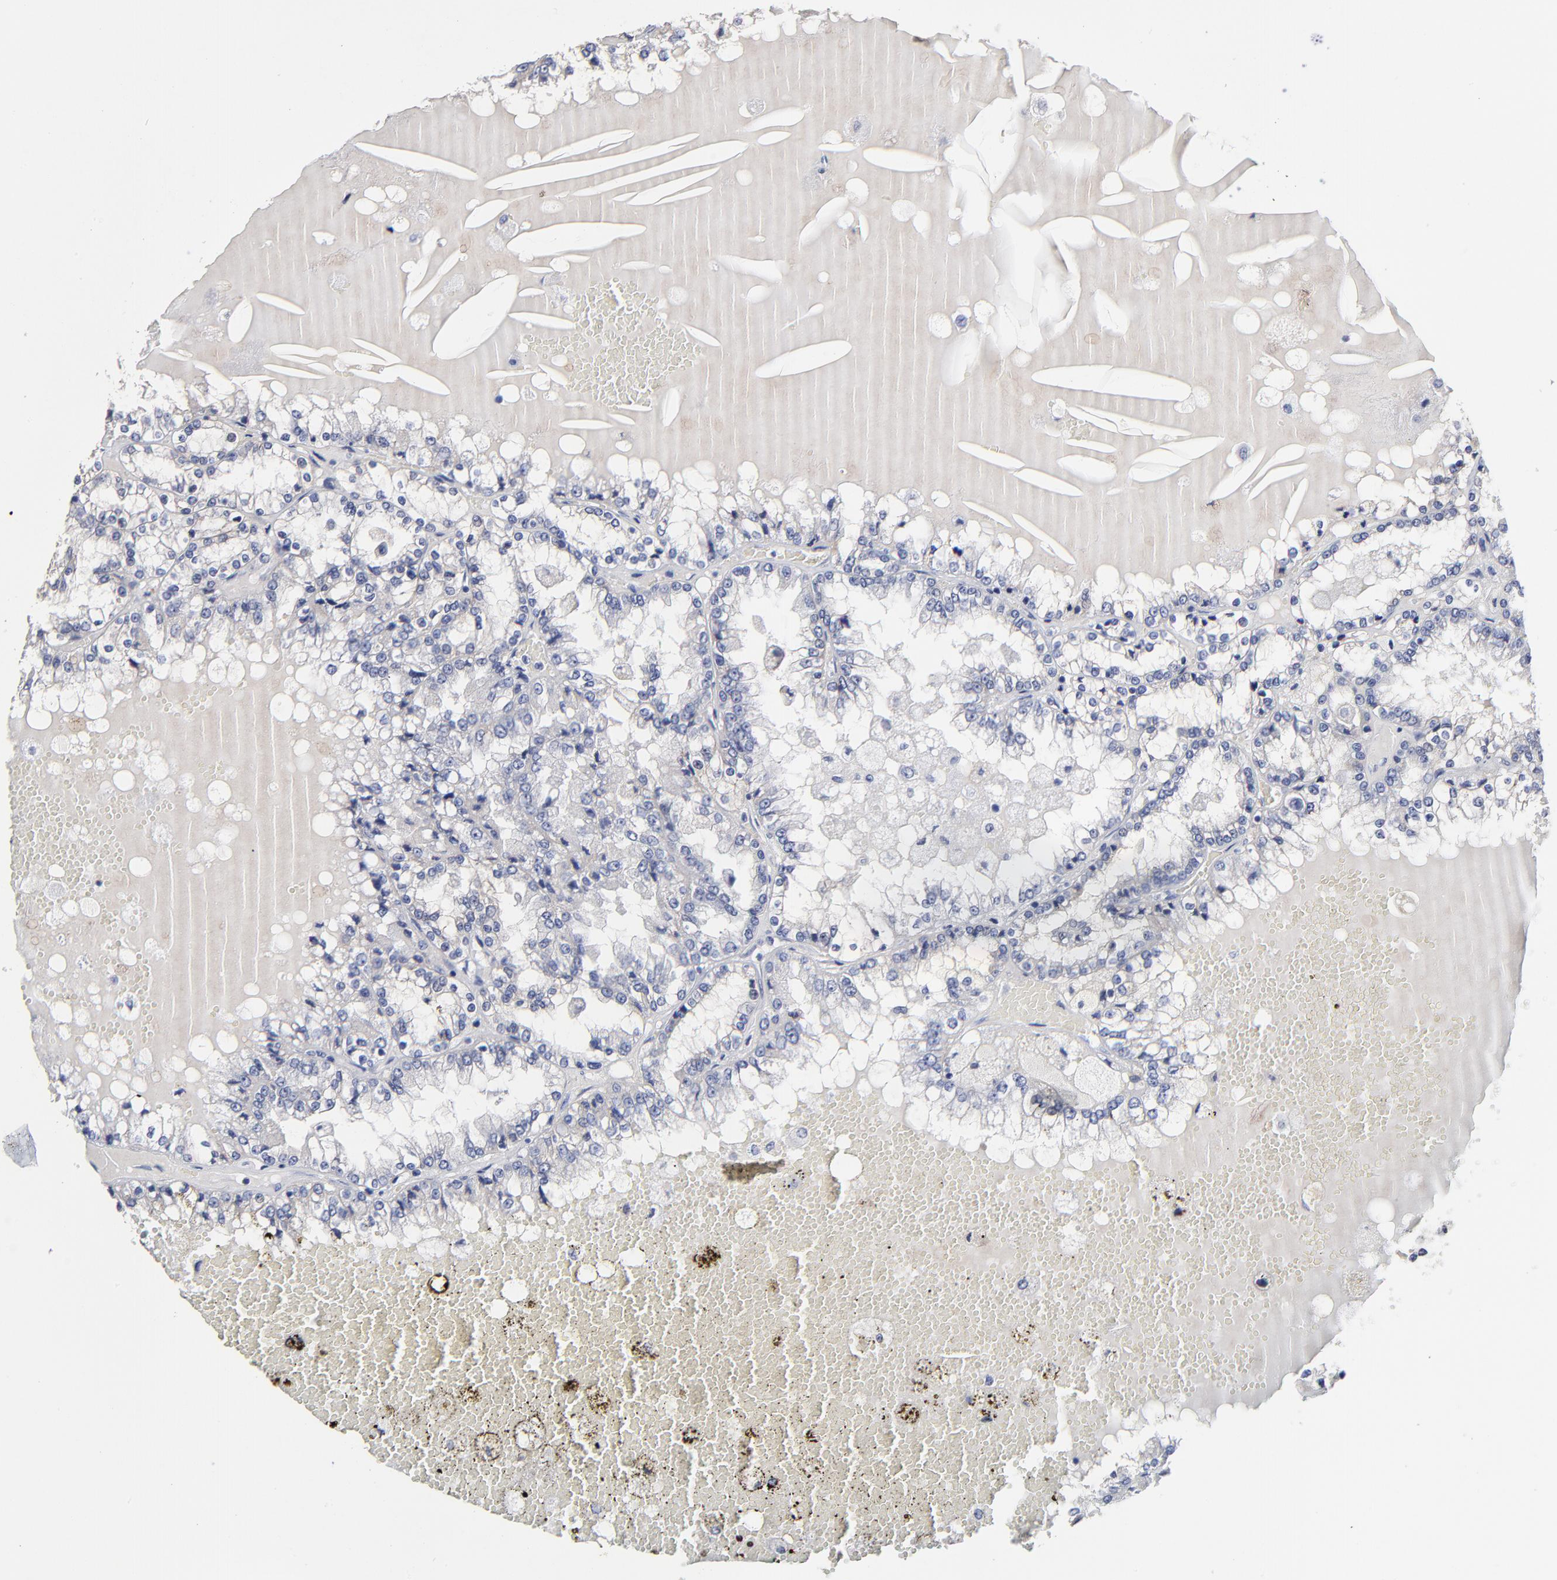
{"staining": {"intensity": "negative", "quantity": "none", "location": "none"}, "tissue": "renal cancer", "cell_type": "Tumor cells", "image_type": "cancer", "snomed": [{"axis": "morphology", "description": "Adenocarcinoma, NOS"}, {"axis": "topography", "description": "Kidney"}], "caption": "Protein analysis of renal cancer reveals no significant positivity in tumor cells.", "gene": "CXADR", "patient": {"sex": "female", "age": 56}}